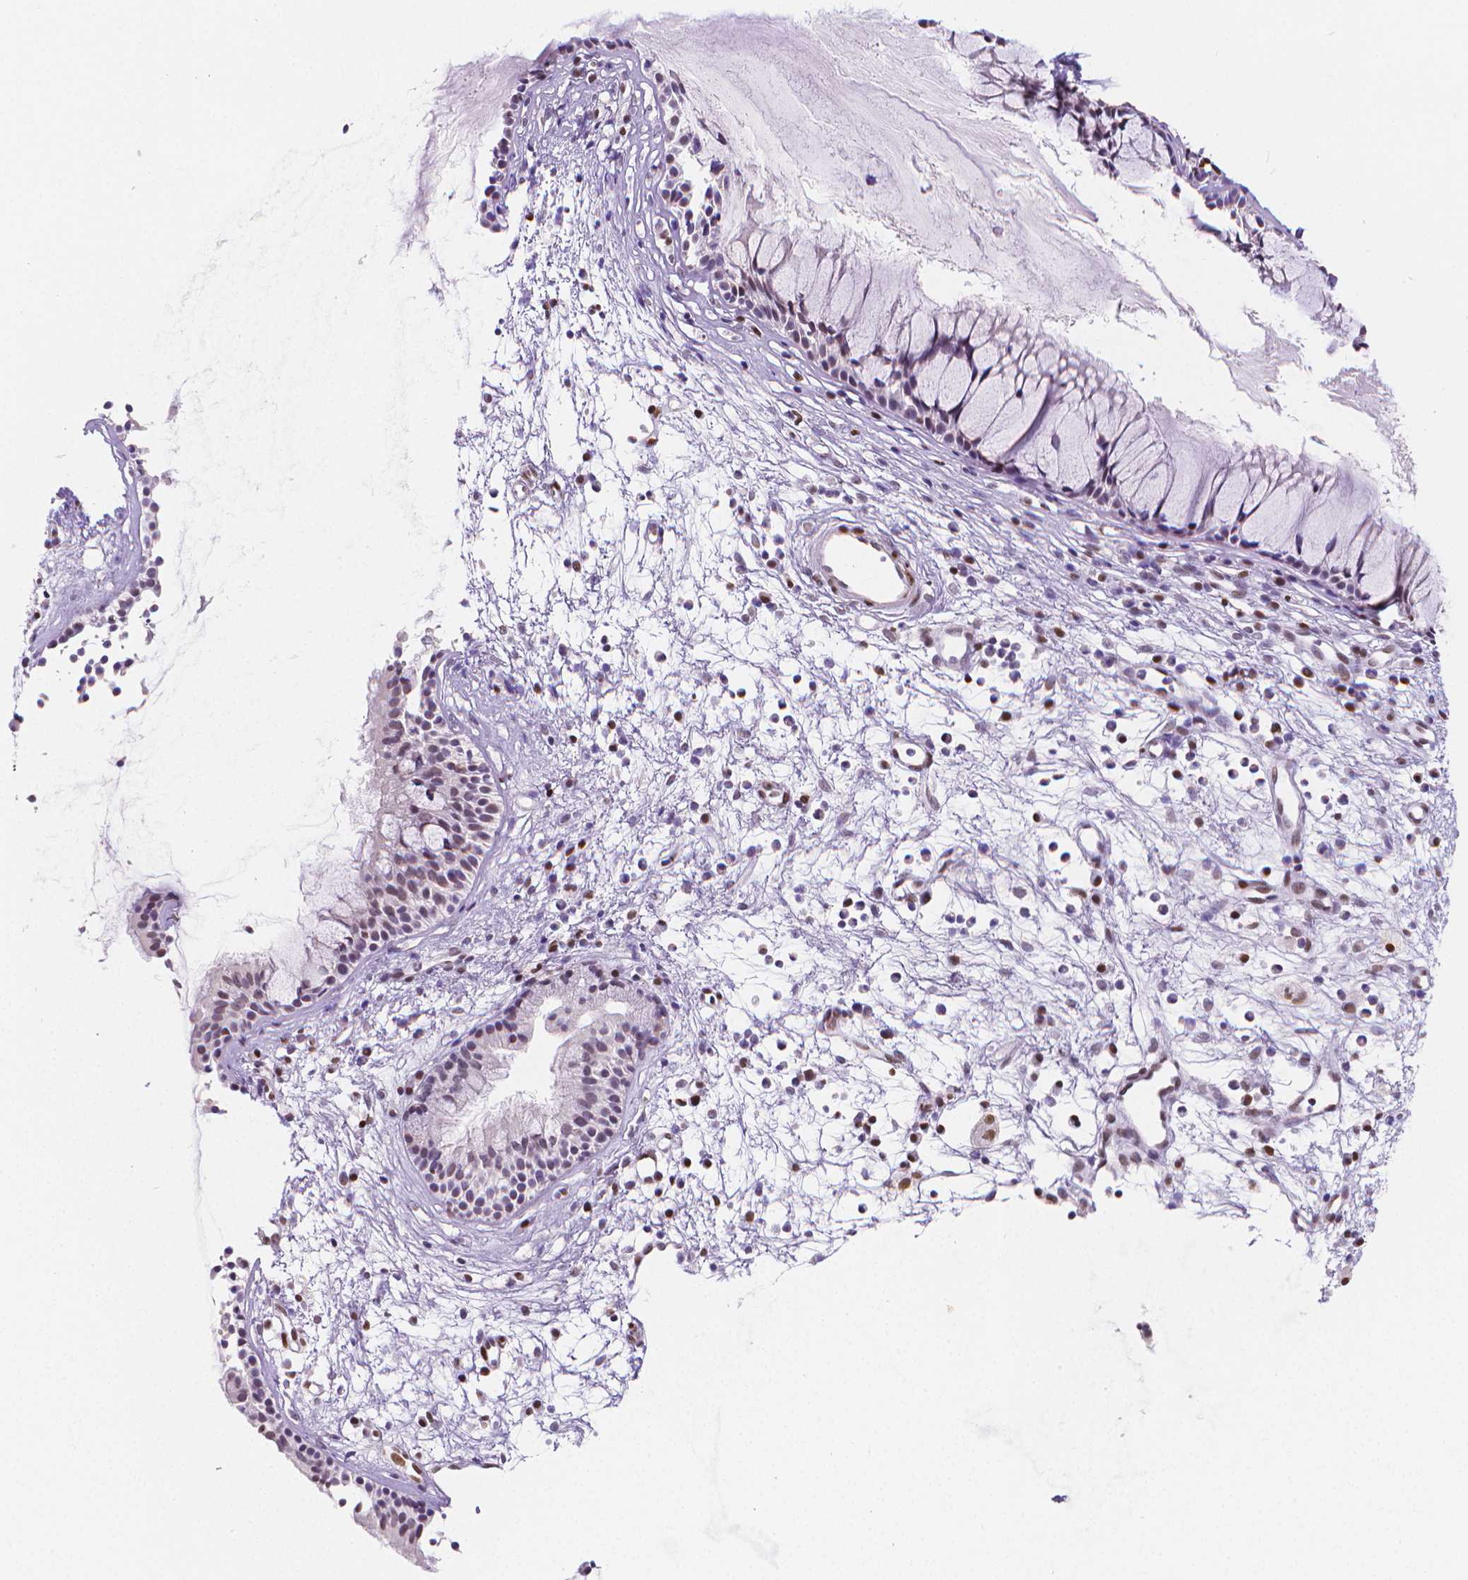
{"staining": {"intensity": "weak", "quantity": "25%-75%", "location": "nuclear"}, "tissue": "nasopharynx", "cell_type": "Respiratory epithelial cells", "image_type": "normal", "snomed": [{"axis": "morphology", "description": "Normal tissue, NOS"}, {"axis": "topography", "description": "Nasopharynx"}], "caption": "Immunohistochemistry histopathology image of unremarkable nasopharynx stained for a protein (brown), which displays low levels of weak nuclear positivity in approximately 25%-75% of respiratory epithelial cells.", "gene": "MEF2C", "patient": {"sex": "male", "age": 77}}